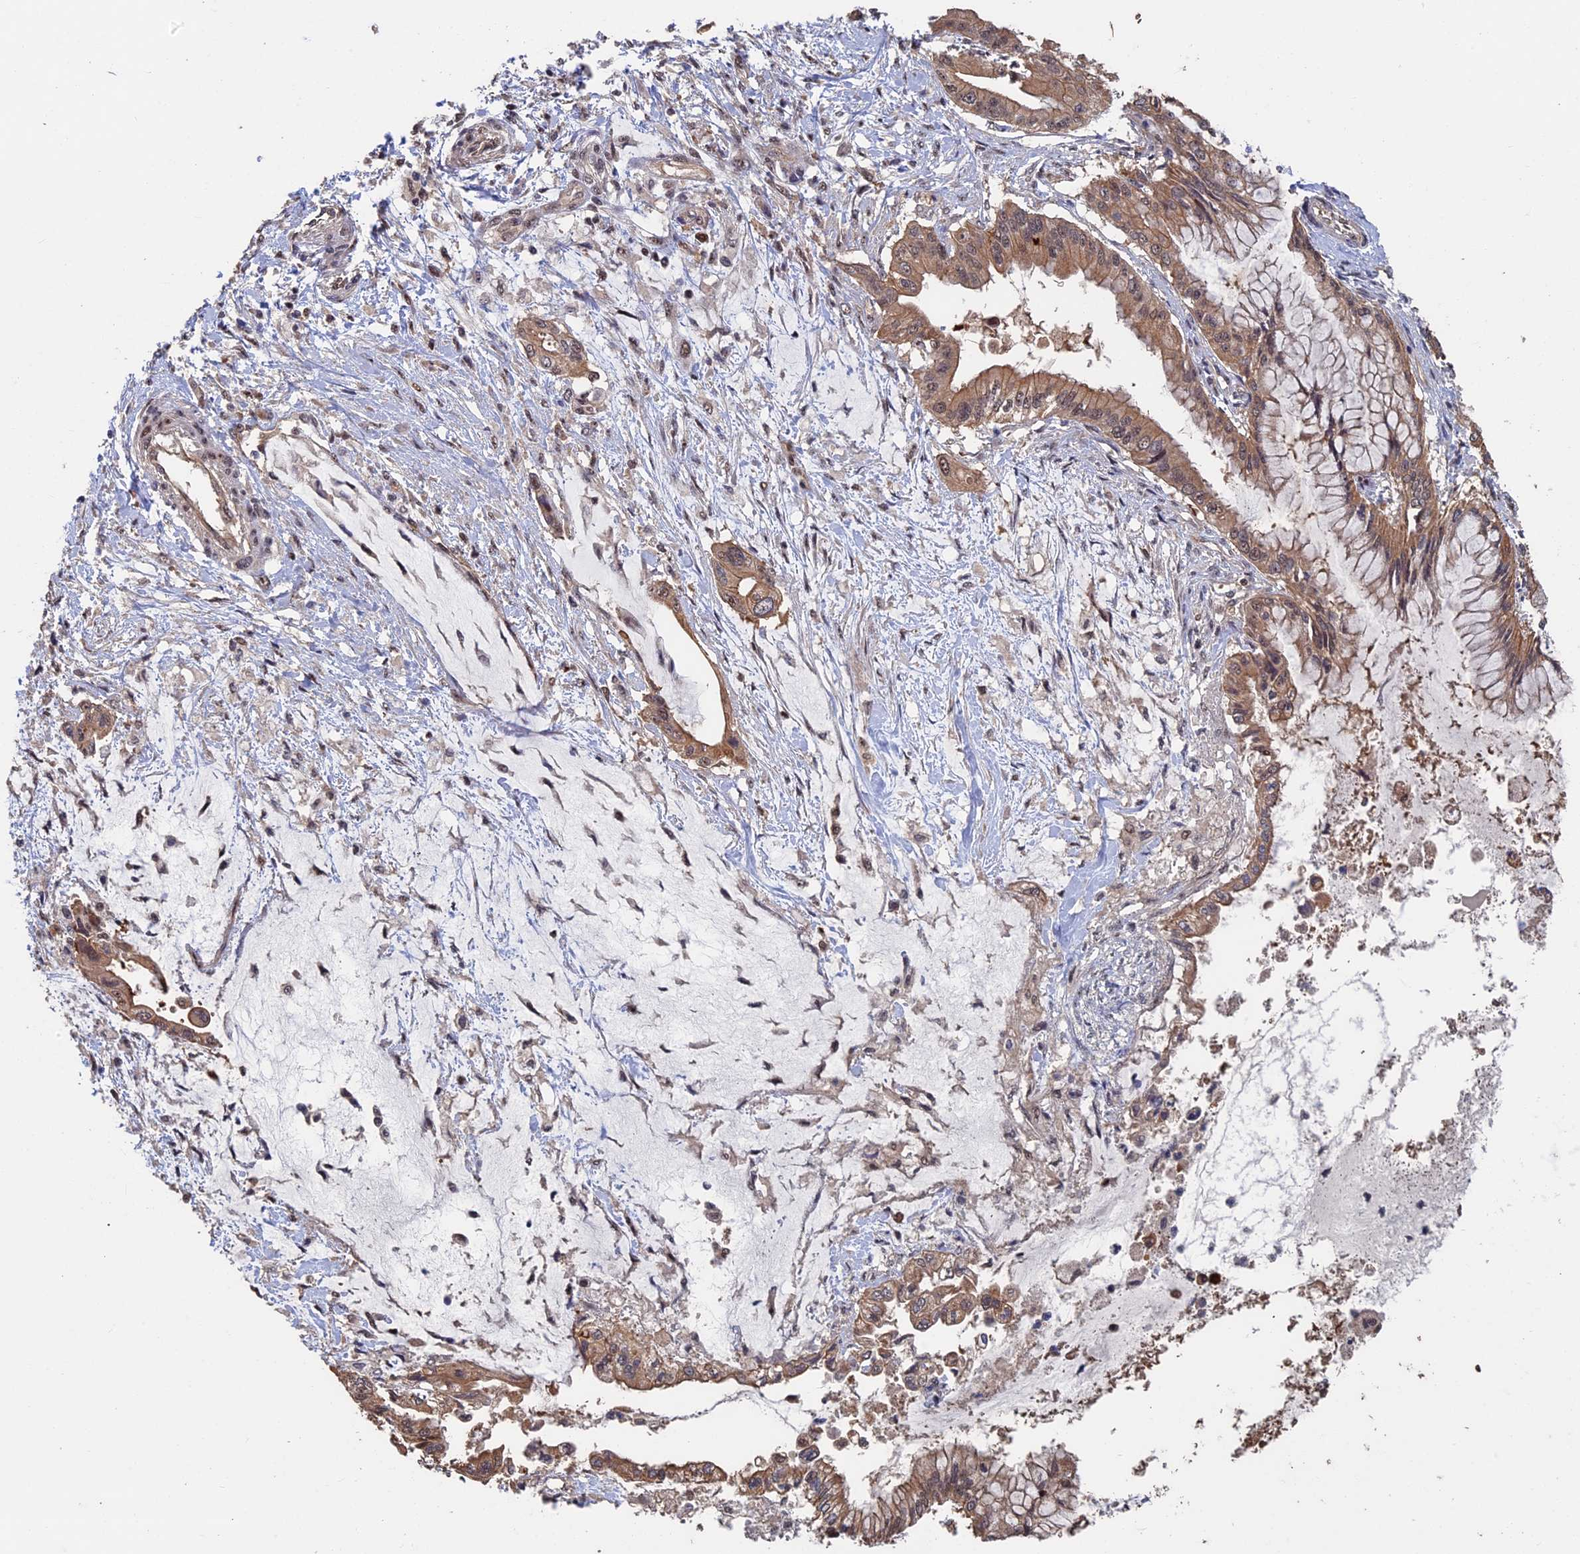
{"staining": {"intensity": "moderate", "quantity": ">75%", "location": "cytoplasmic/membranous"}, "tissue": "pancreatic cancer", "cell_type": "Tumor cells", "image_type": "cancer", "snomed": [{"axis": "morphology", "description": "Adenocarcinoma, NOS"}, {"axis": "topography", "description": "Pancreas"}], "caption": "This photomicrograph reveals immunohistochemistry staining of adenocarcinoma (pancreatic), with medium moderate cytoplasmic/membranous staining in about >75% of tumor cells.", "gene": "KIAA1328", "patient": {"sex": "male", "age": 46}}